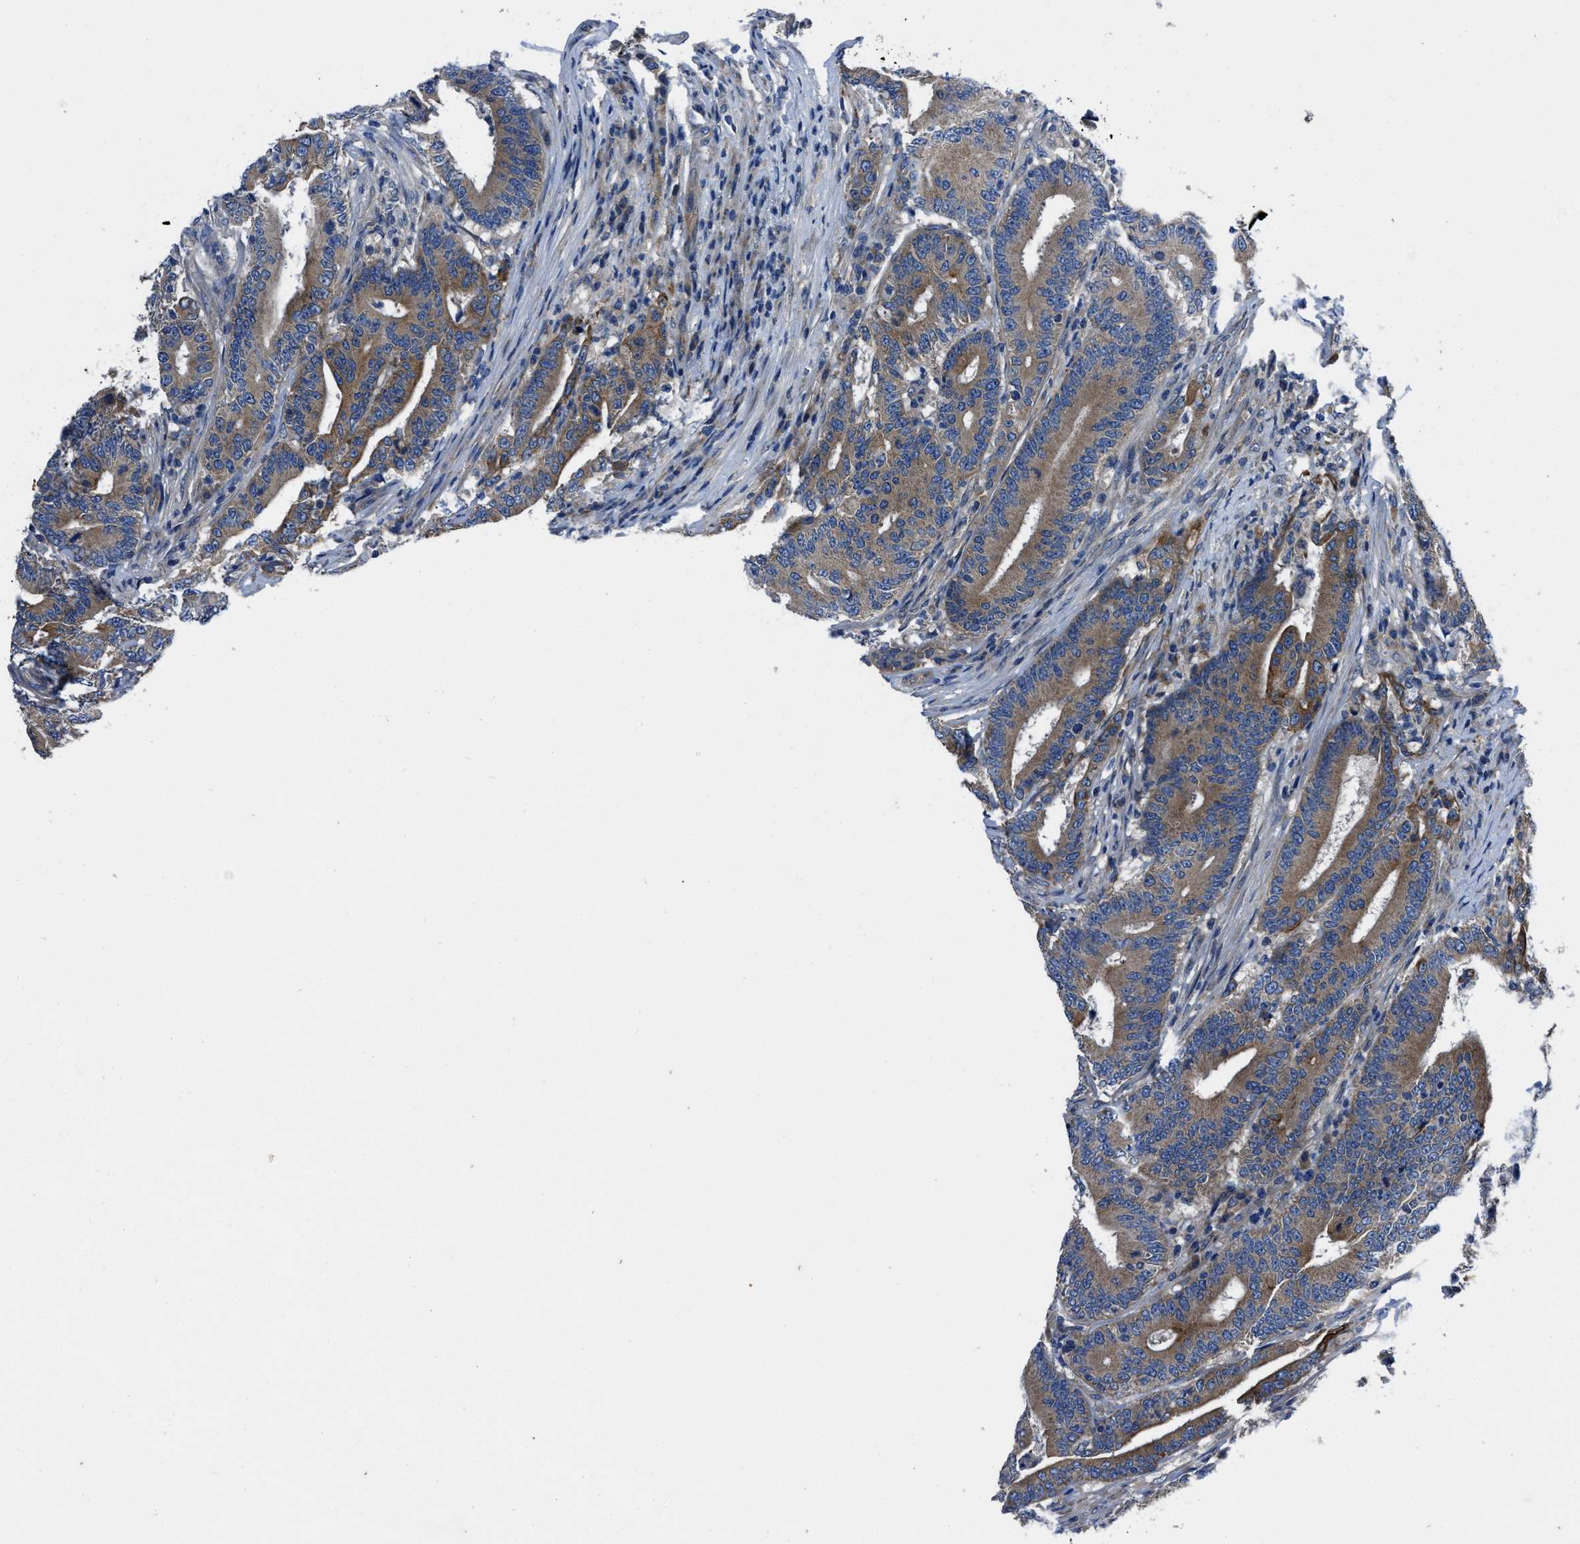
{"staining": {"intensity": "moderate", "quantity": ">75%", "location": "cytoplasmic/membranous"}, "tissue": "colorectal cancer", "cell_type": "Tumor cells", "image_type": "cancer", "snomed": [{"axis": "morphology", "description": "Adenocarcinoma, NOS"}, {"axis": "topography", "description": "Colon"}], "caption": "Colorectal adenocarcinoma stained with a brown dye displays moderate cytoplasmic/membranous positive staining in approximately >75% of tumor cells.", "gene": "ERC1", "patient": {"sex": "female", "age": 66}}